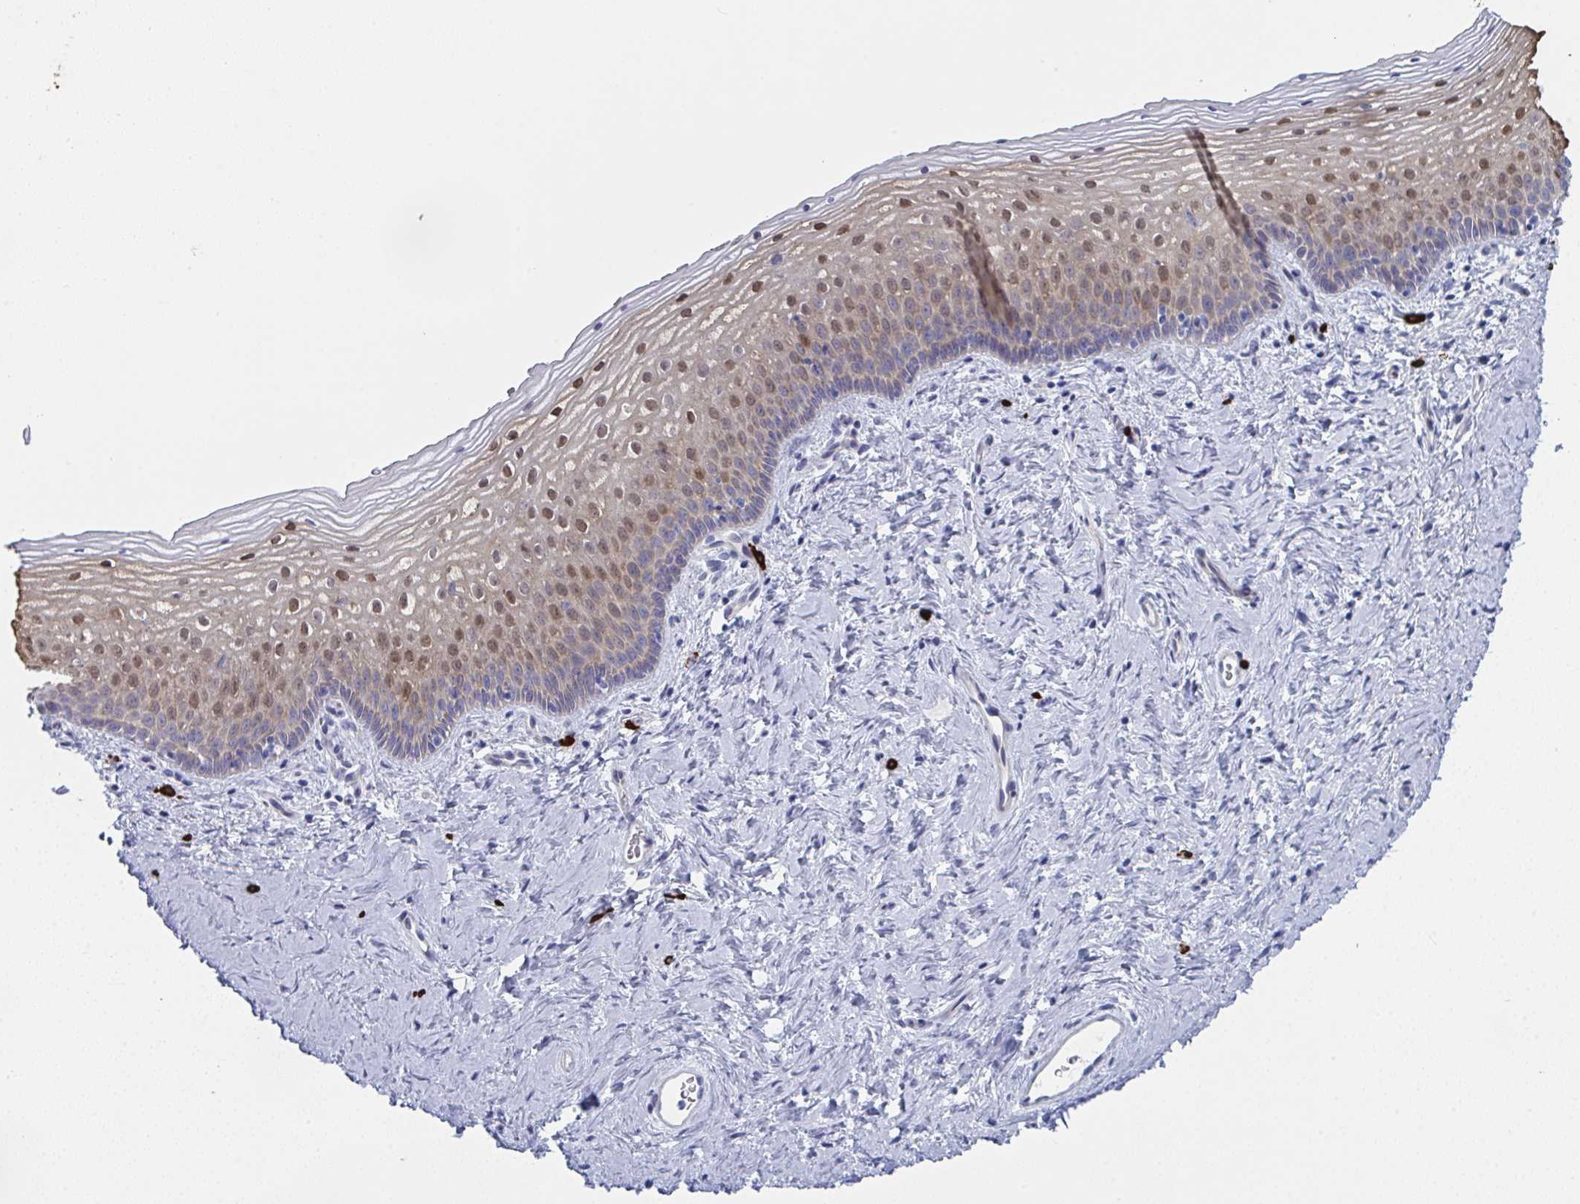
{"staining": {"intensity": "moderate", "quantity": "<25%", "location": "nuclear"}, "tissue": "vagina", "cell_type": "Squamous epithelial cells", "image_type": "normal", "snomed": [{"axis": "morphology", "description": "Normal tissue, NOS"}, {"axis": "topography", "description": "Vagina"}], "caption": "The immunohistochemical stain labels moderate nuclear positivity in squamous epithelial cells of benign vagina.", "gene": "ZNF684", "patient": {"sex": "female", "age": 45}}